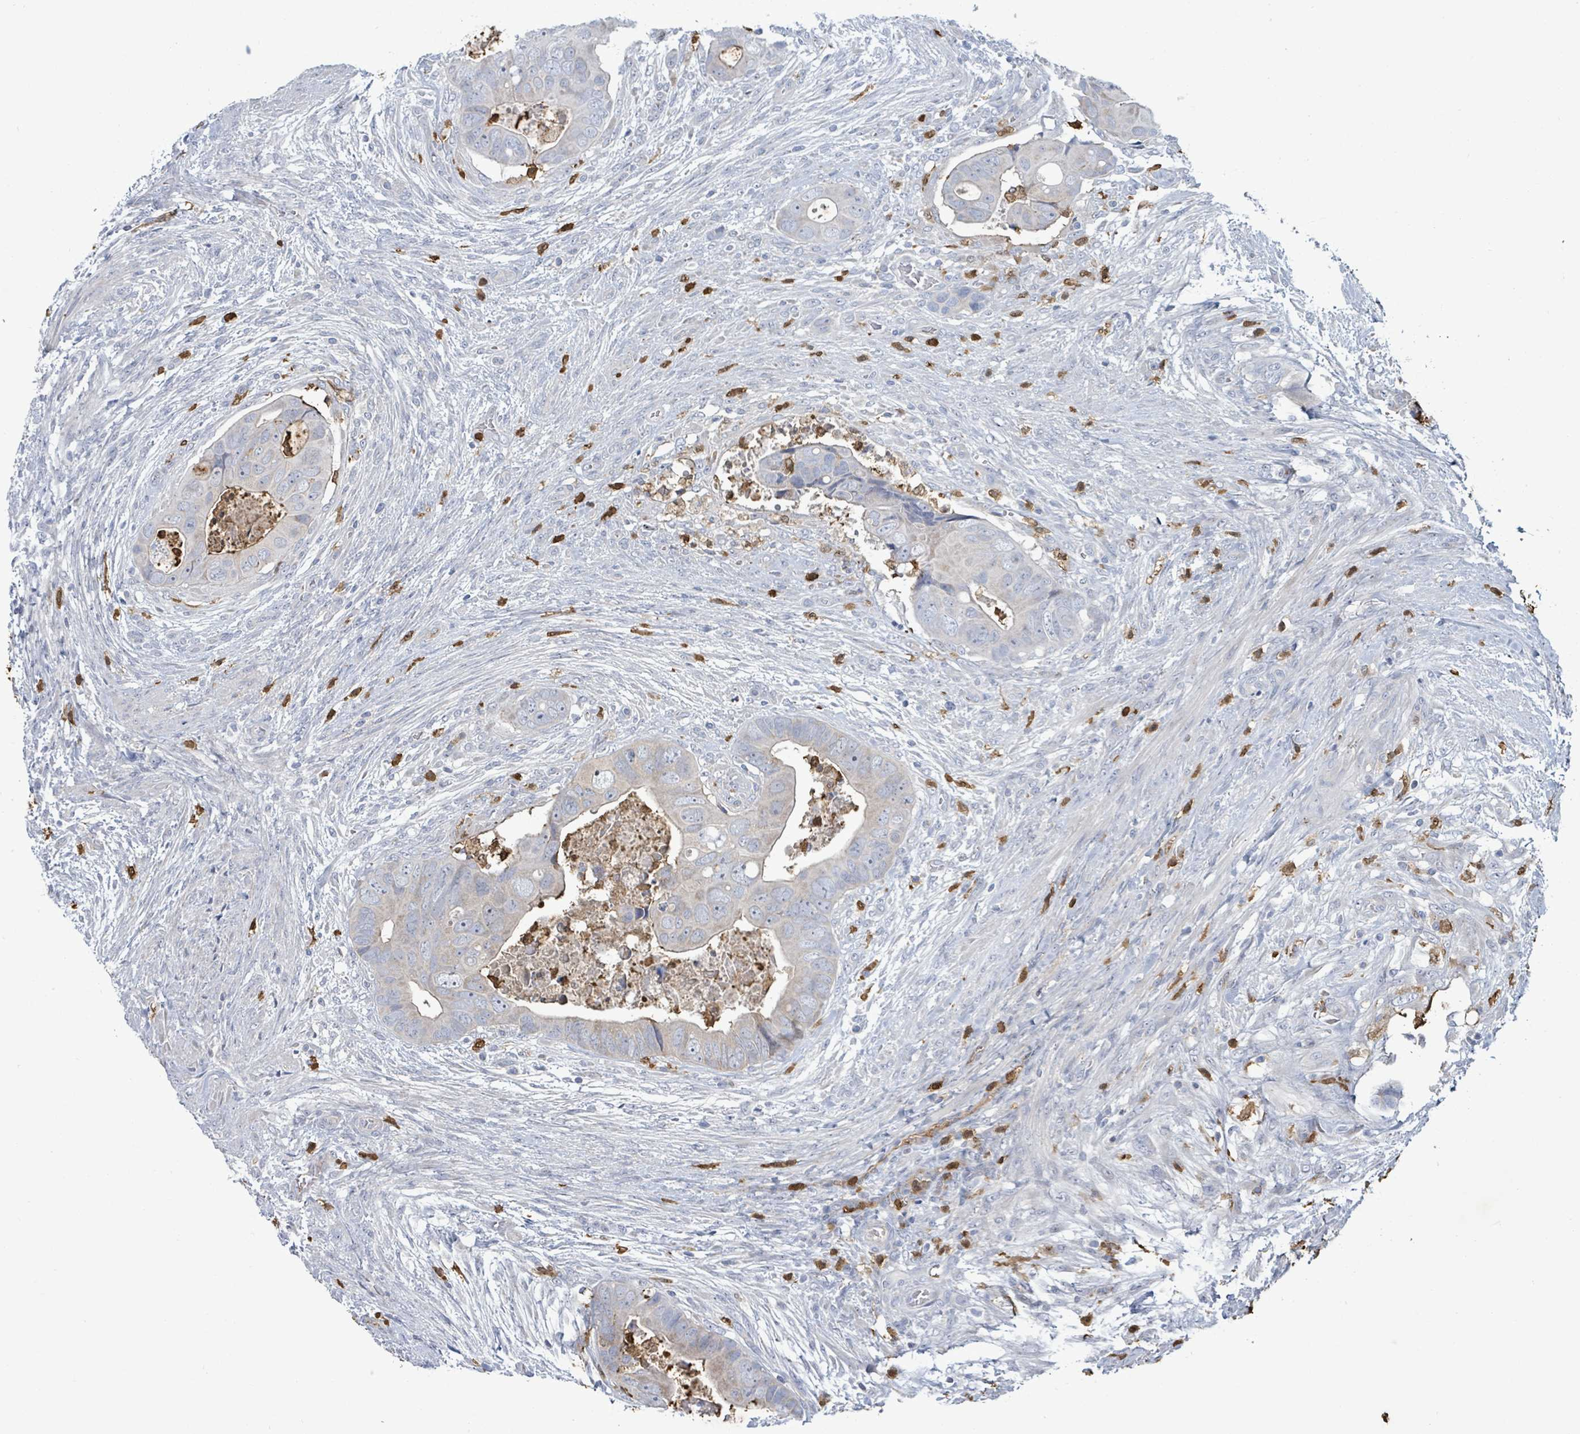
{"staining": {"intensity": "negative", "quantity": "none", "location": "none"}, "tissue": "colorectal cancer", "cell_type": "Tumor cells", "image_type": "cancer", "snomed": [{"axis": "morphology", "description": "Adenocarcinoma, NOS"}, {"axis": "topography", "description": "Rectum"}], "caption": "High power microscopy image of an IHC photomicrograph of colorectal cancer, revealing no significant expression in tumor cells. Nuclei are stained in blue.", "gene": "FAM210A", "patient": {"sex": "female", "age": 78}}